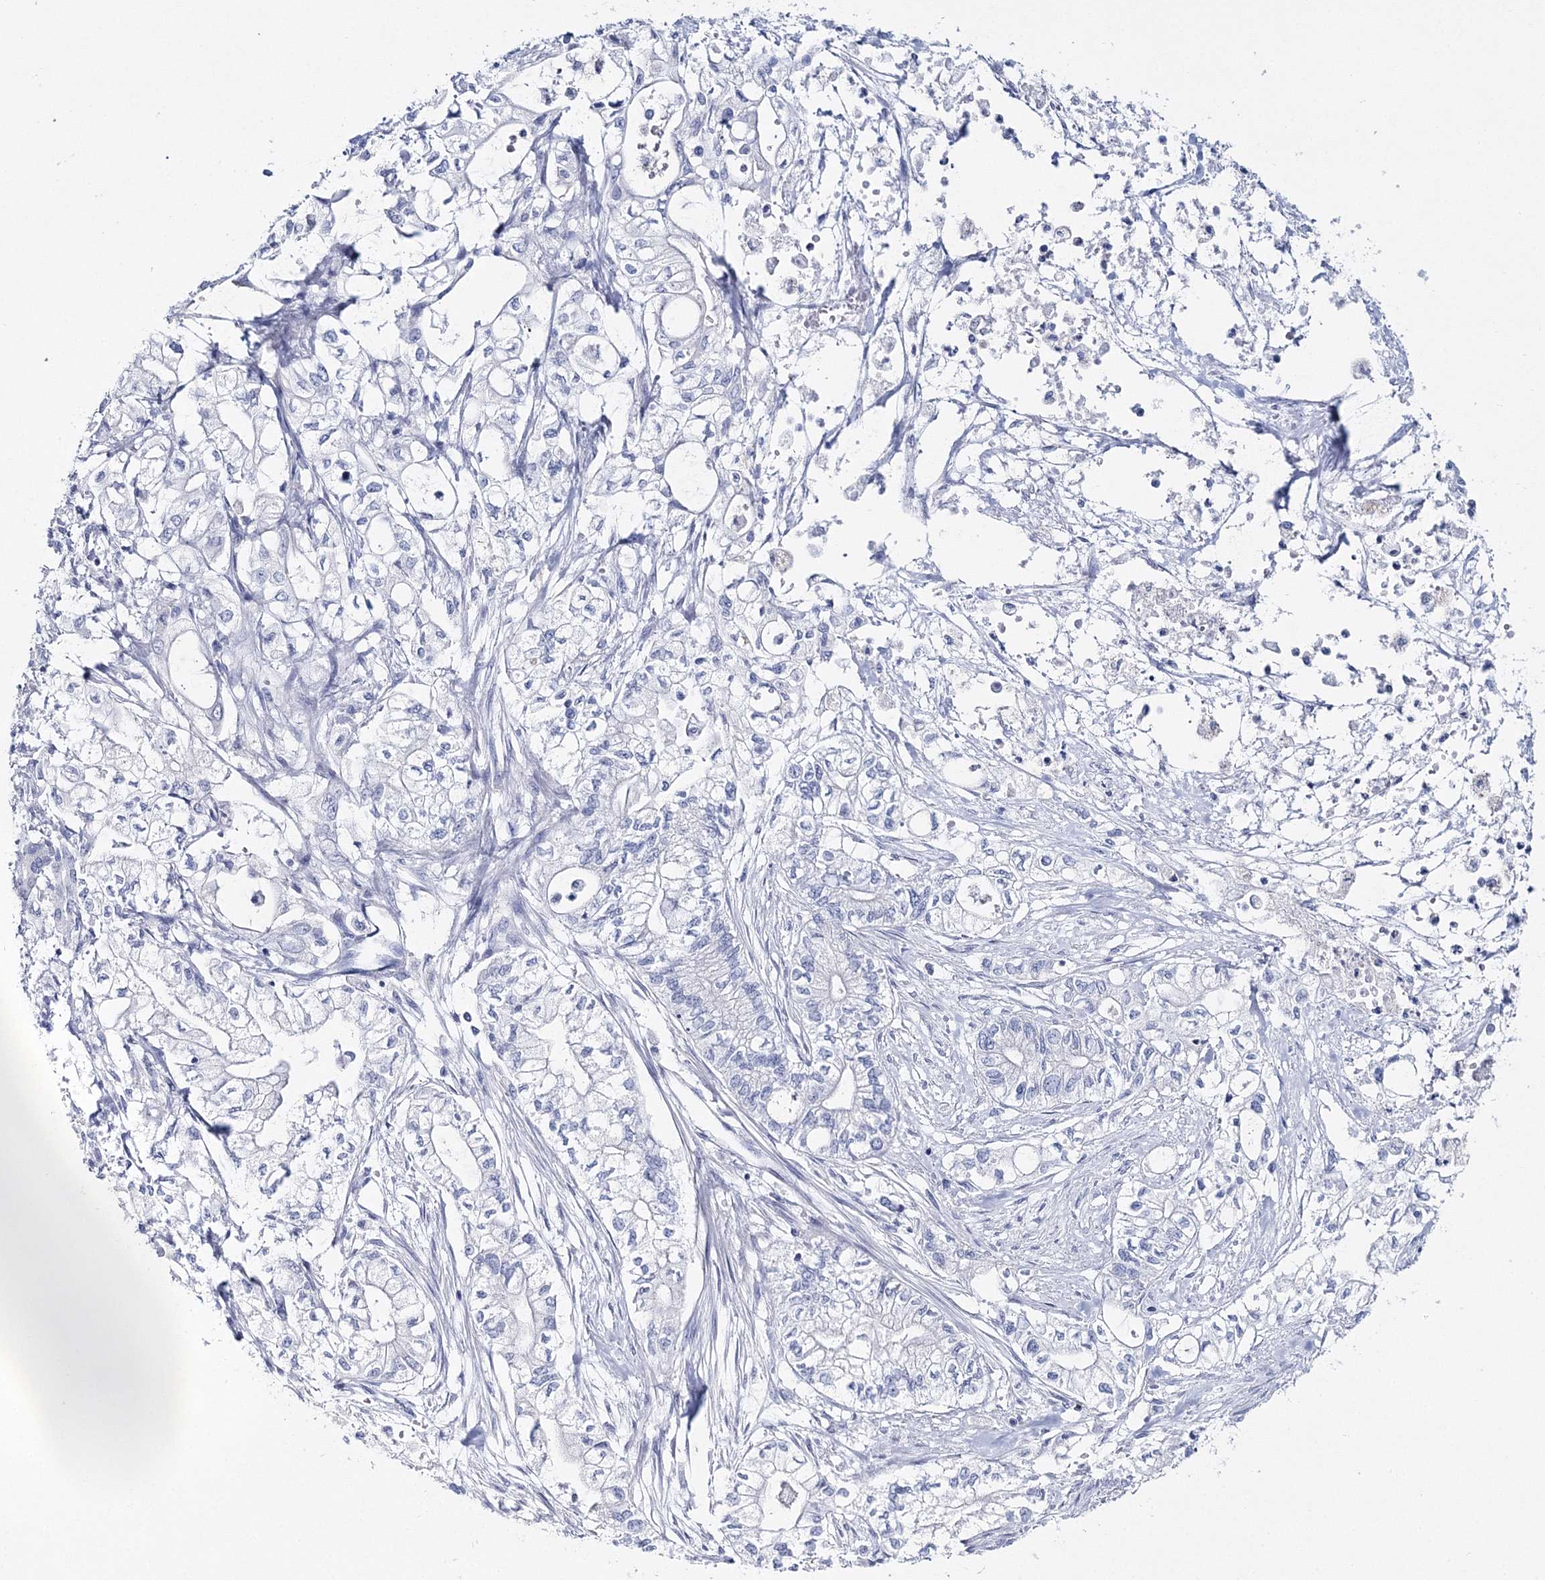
{"staining": {"intensity": "negative", "quantity": "none", "location": "none"}, "tissue": "pancreatic cancer", "cell_type": "Tumor cells", "image_type": "cancer", "snomed": [{"axis": "morphology", "description": "Adenocarcinoma, NOS"}, {"axis": "topography", "description": "Pancreas"}], "caption": "The histopathology image reveals no significant expression in tumor cells of pancreatic cancer (adenocarcinoma).", "gene": "MYOZ2", "patient": {"sex": "male", "age": 79}}